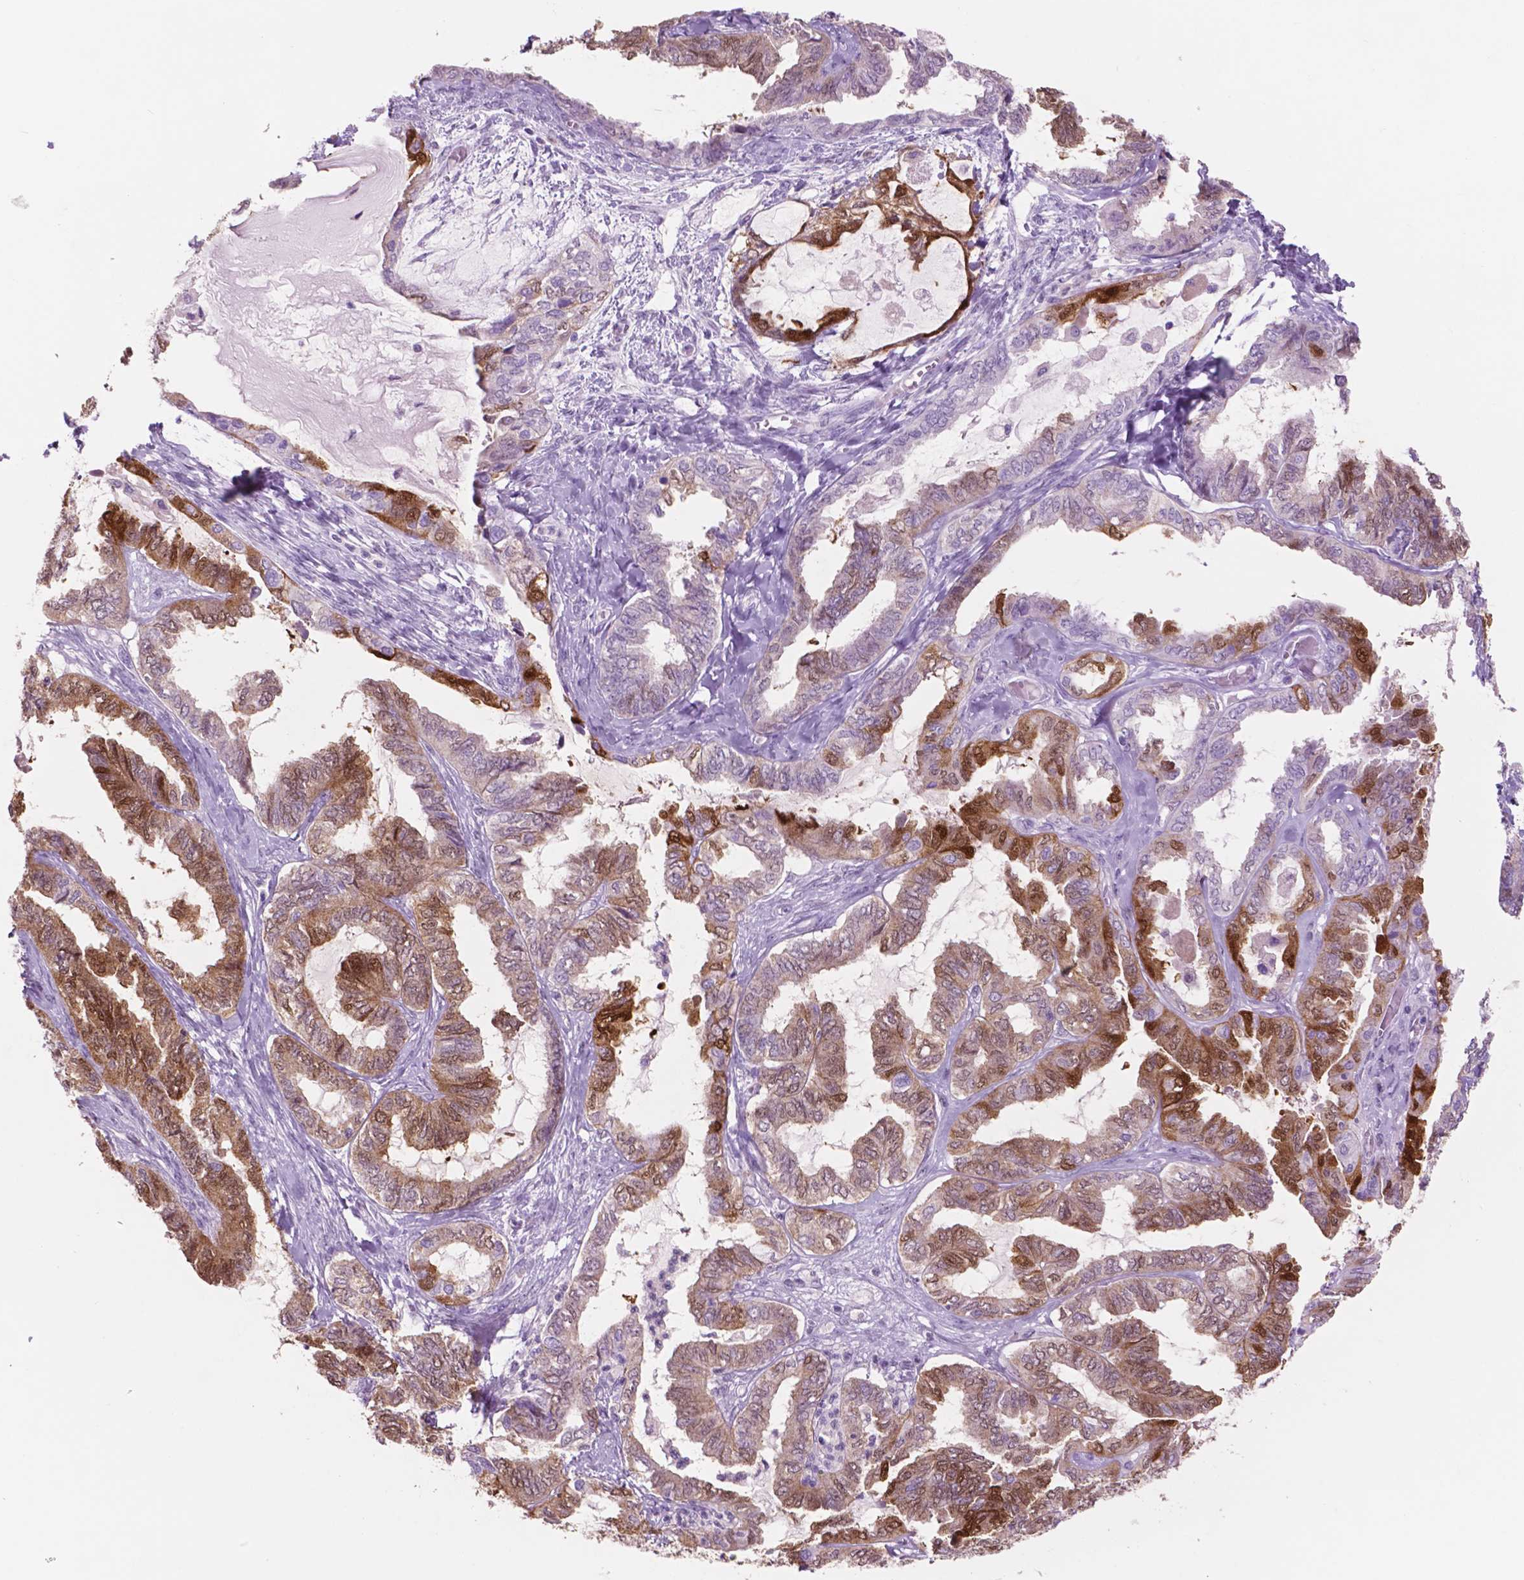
{"staining": {"intensity": "moderate", "quantity": "25%-75%", "location": "cytoplasmic/membranous,nuclear"}, "tissue": "ovarian cancer", "cell_type": "Tumor cells", "image_type": "cancer", "snomed": [{"axis": "morphology", "description": "Carcinoma, endometroid"}, {"axis": "topography", "description": "Ovary"}], "caption": "Protein expression analysis of ovarian endometroid carcinoma reveals moderate cytoplasmic/membranous and nuclear positivity in about 25%-75% of tumor cells.", "gene": "IDO1", "patient": {"sex": "female", "age": 70}}